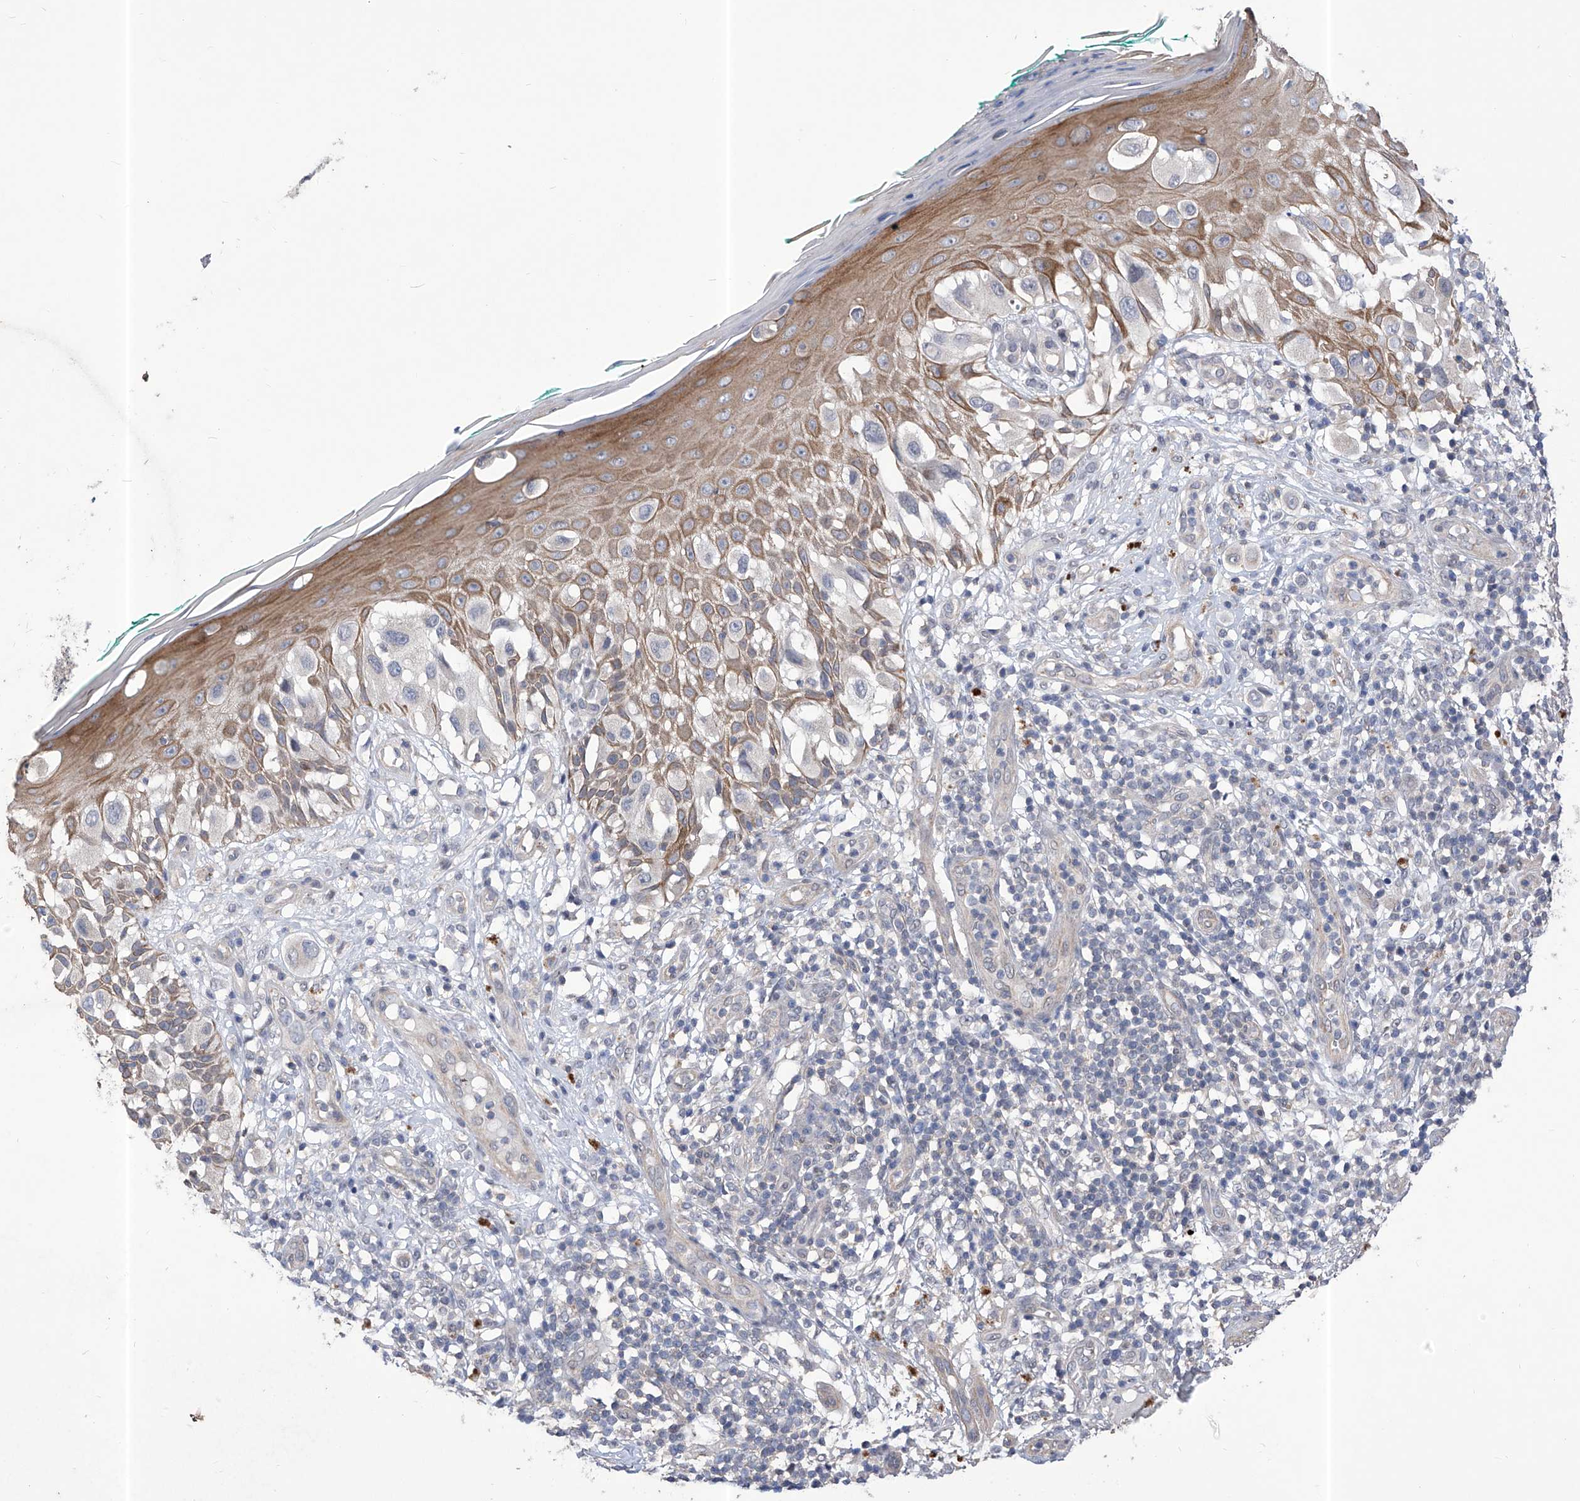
{"staining": {"intensity": "negative", "quantity": "none", "location": "none"}, "tissue": "melanoma", "cell_type": "Tumor cells", "image_type": "cancer", "snomed": [{"axis": "morphology", "description": "Malignant melanoma, NOS"}, {"axis": "topography", "description": "Skin"}], "caption": "Melanoma was stained to show a protein in brown. There is no significant expression in tumor cells. (DAB (3,3'-diaminobenzidine) IHC visualized using brightfield microscopy, high magnification).", "gene": "KIFC2", "patient": {"sex": "female", "age": 81}}